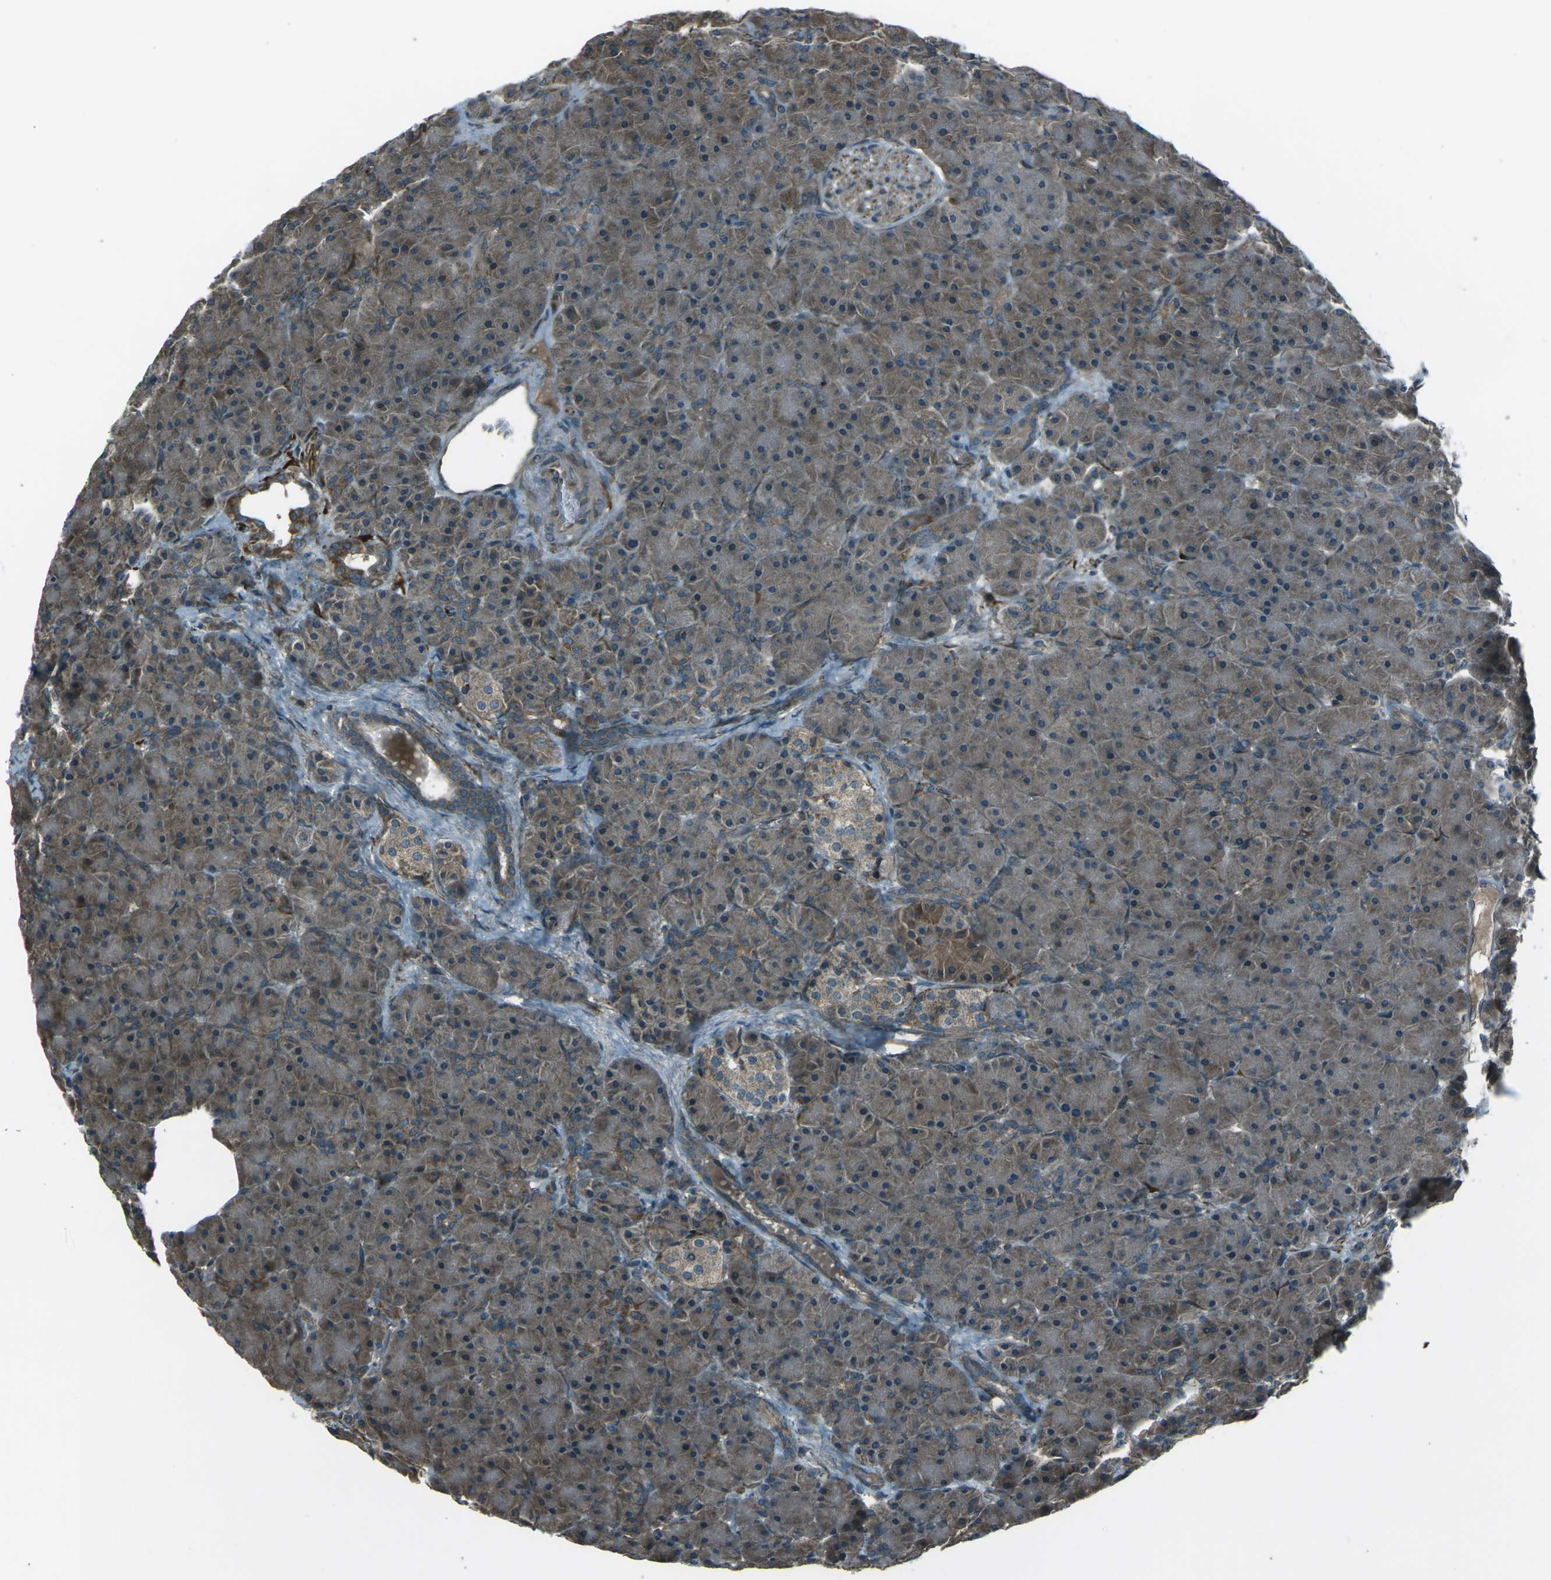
{"staining": {"intensity": "moderate", "quantity": ">75%", "location": "cytoplasmic/membranous"}, "tissue": "pancreas", "cell_type": "Exocrine glandular cells", "image_type": "normal", "snomed": [{"axis": "morphology", "description": "Normal tissue, NOS"}, {"axis": "topography", "description": "Pancreas"}], "caption": "Human pancreas stained with a brown dye reveals moderate cytoplasmic/membranous positive staining in about >75% of exocrine glandular cells.", "gene": "LSMEM1", "patient": {"sex": "male", "age": 66}}